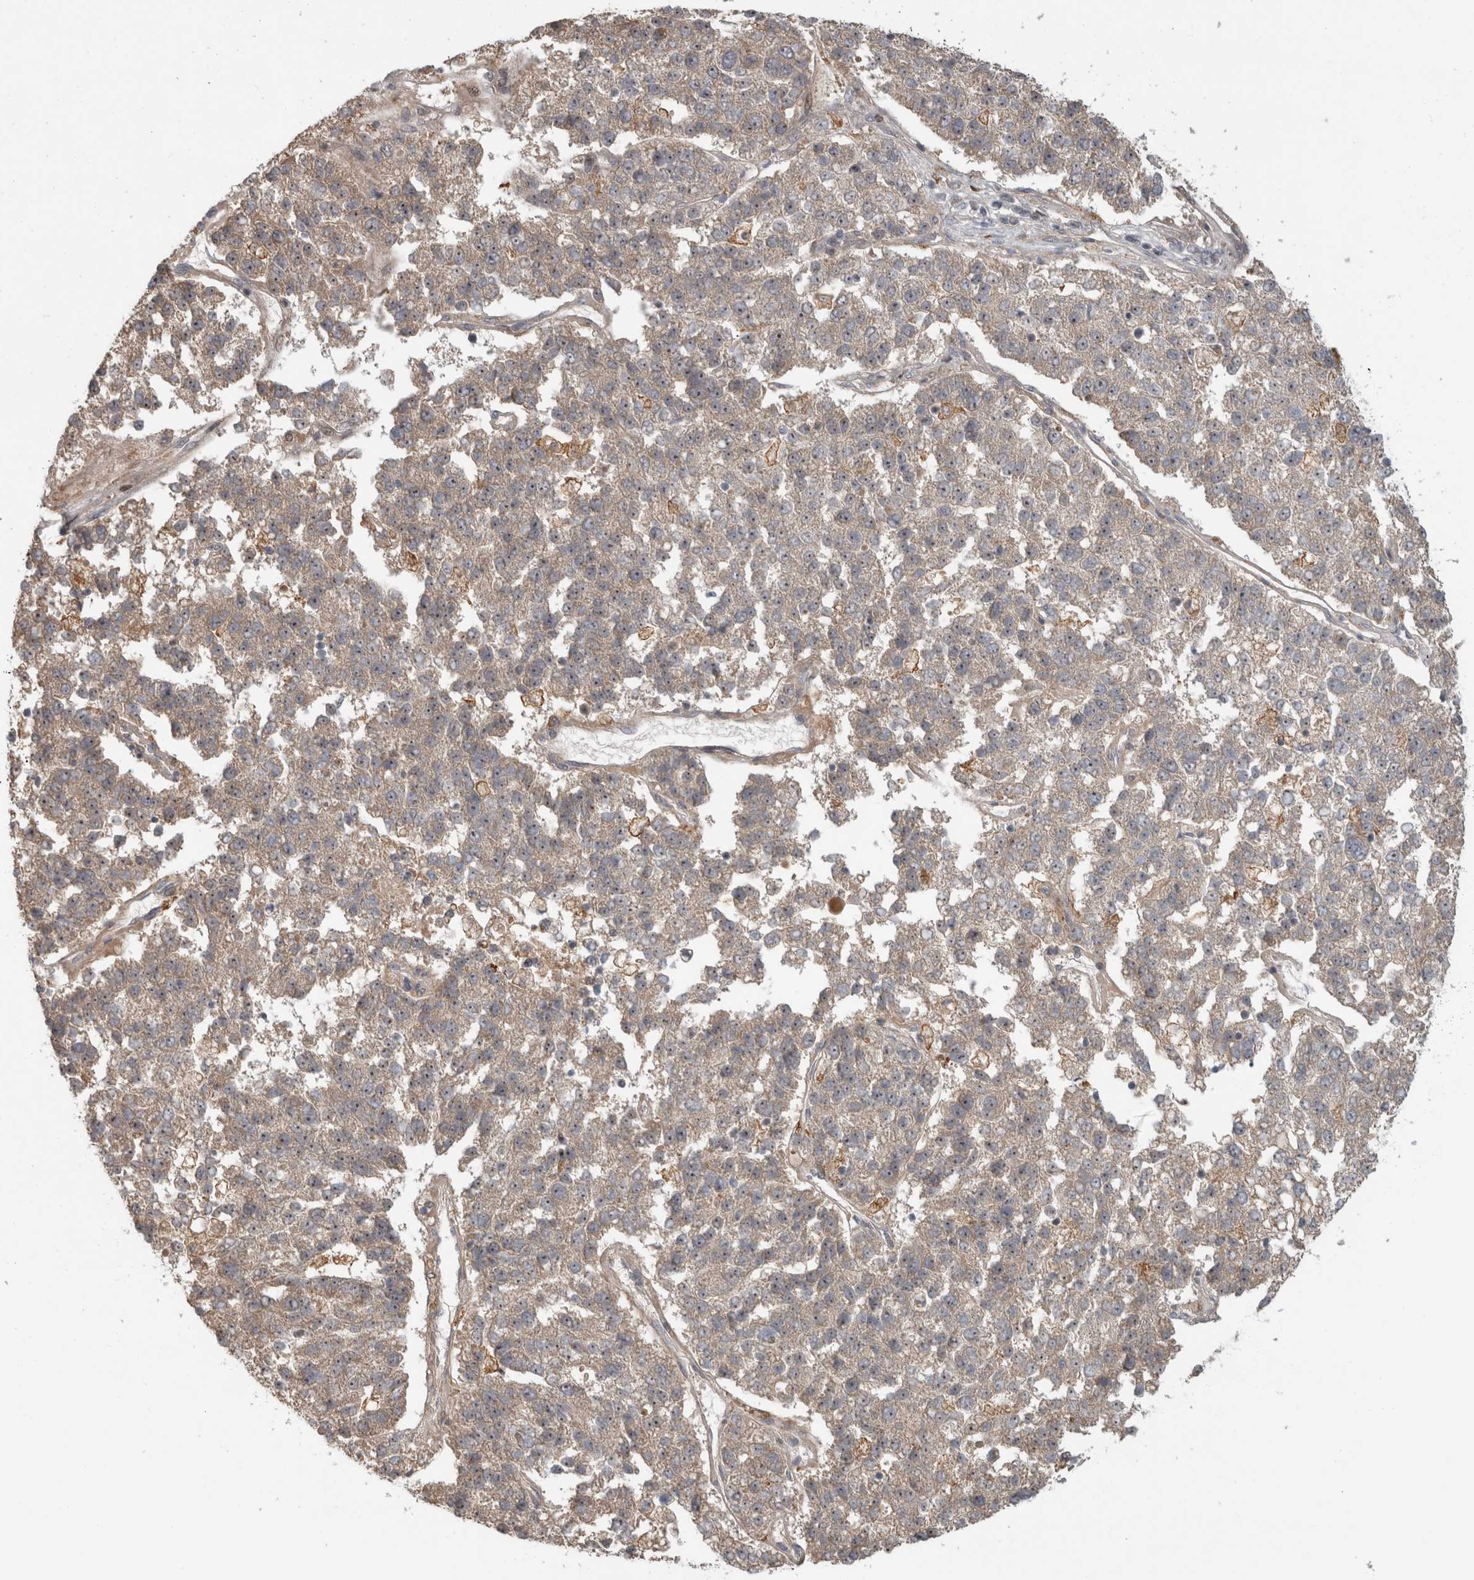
{"staining": {"intensity": "weak", "quantity": "<25%", "location": "cytoplasmic/membranous,nuclear"}, "tissue": "pancreatic cancer", "cell_type": "Tumor cells", "image_type": "cancer", "snomed": [{"axis": "morphology", "description": "Adenocarcinoma, NOS"}, {"axis": "topography", "description": "Pancreas"}], "caption": "This is an immunohistochemistry histopathology image of human pancreatic cancer (adenocarcinoma). There is no positivity in tumor cells.", "gene": "INSRR", "patient": {"sex": "female", "age": 61}}